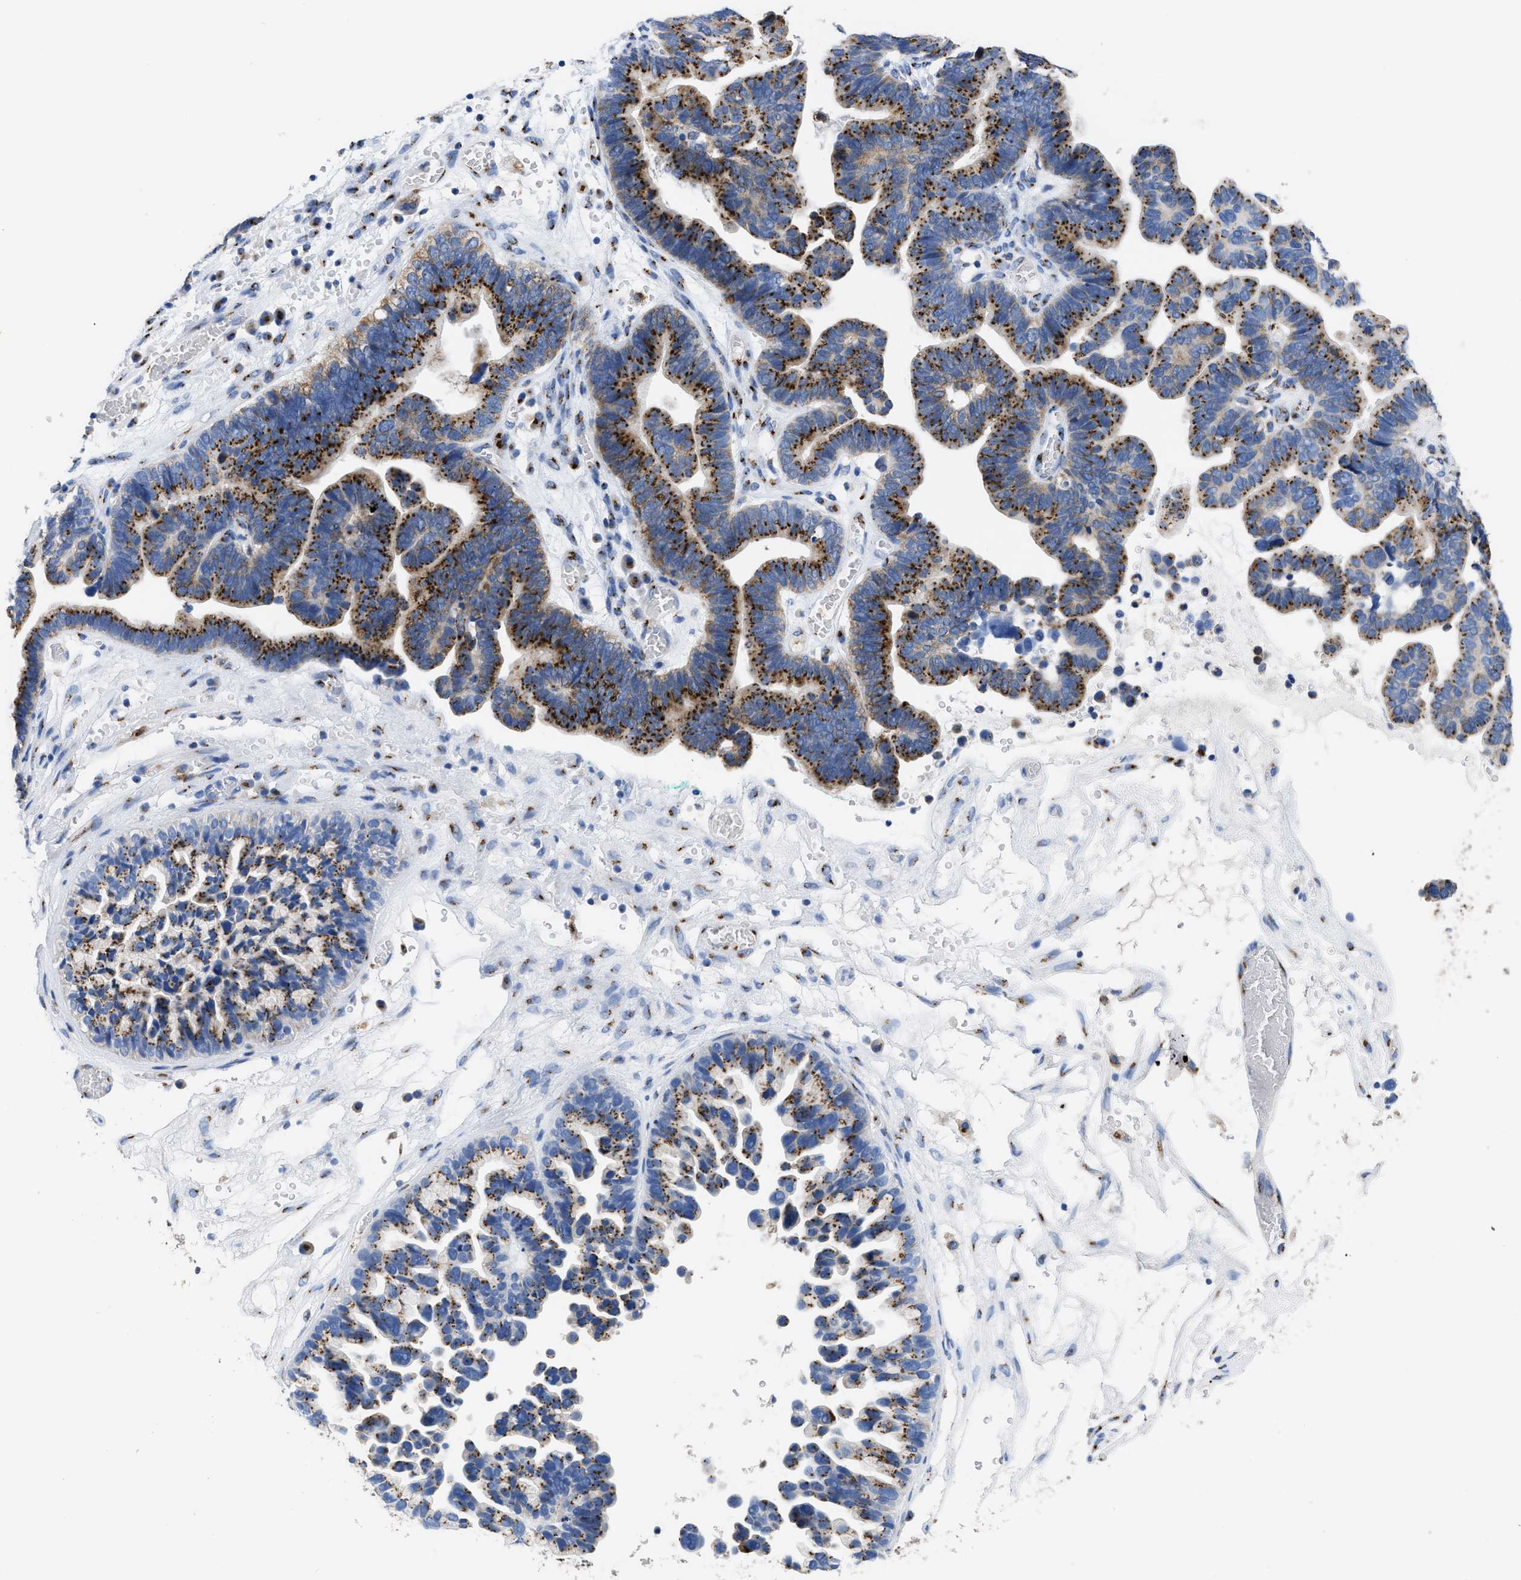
{"staining": {"intensity": "strong", "quantity": ">75%", "location": "cytoplasmic/membranous"}, "tissue": "ovarian cancer", "cell_type": "Tumor cells", "image_type": "cancer", "snomed": [{"axis": "morphology", "description": "Cystadenocarcinoma, serous, NOS"}, {"axis": "topography", "description": "Ovary"}], "caption": "A high-resolution histopathology image shows IHC staining of ovarian cancer (serous cystadenocarcinoma), which exhibits strong cytoplasmic/membranous positivity in about >75% of tumor cells. (DAB (3,3'-diaminobenzidine) IHC, brown staining for protein, blue staining for nuclei).", "gene": "TMEM87A", "patient": {"sex": "female", "age": 56}}